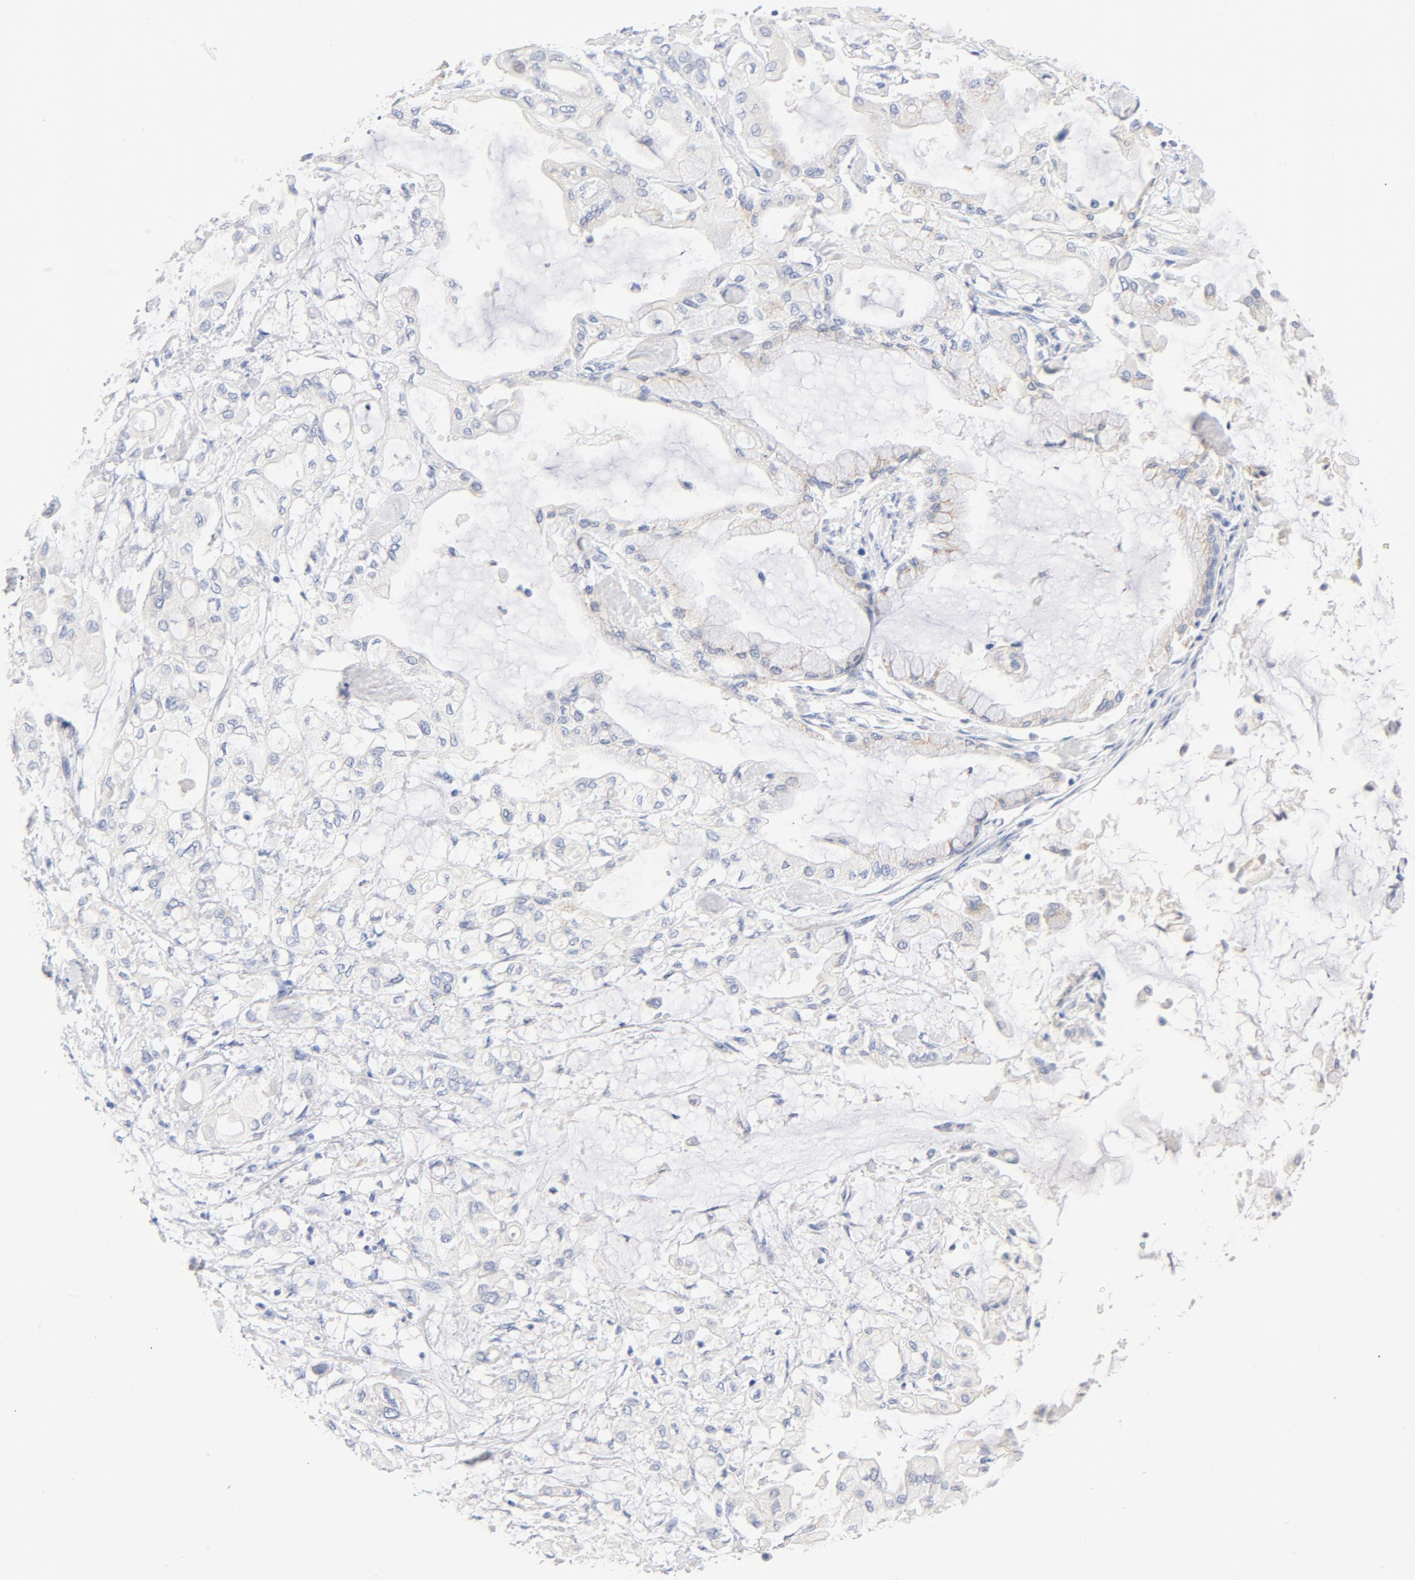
{"staining": {"intensity": "weak", "quantity": "<25%", "location": "cytoplasmic/membranous"}, "tissue": "pancreatic cancer", "cell_type": "Tumor cells", "image_type": "cancer", "snomed": [{"axis": "morphology", "description": "Adenocarcinoma, NOS"}, {"axis": "morphology", "description": "Adenocarcinoma, metastatic, NOS"}, {"axis": "topography", "description": "Lymph node"}, {"axis": "topography", "description": "Pancreas"}, {"axis": "topography", "description": "Duodenum"}], "caption": "Immunohistochemical staining of human pancreatic cancer (metastatic adenocarcinoma) demonstrates no significant staining in tumor cells. (IHC, brightfield microscopy, high magnification).", "gene": "HOMER1", "patient": {"sex": "female", "age": 64}}